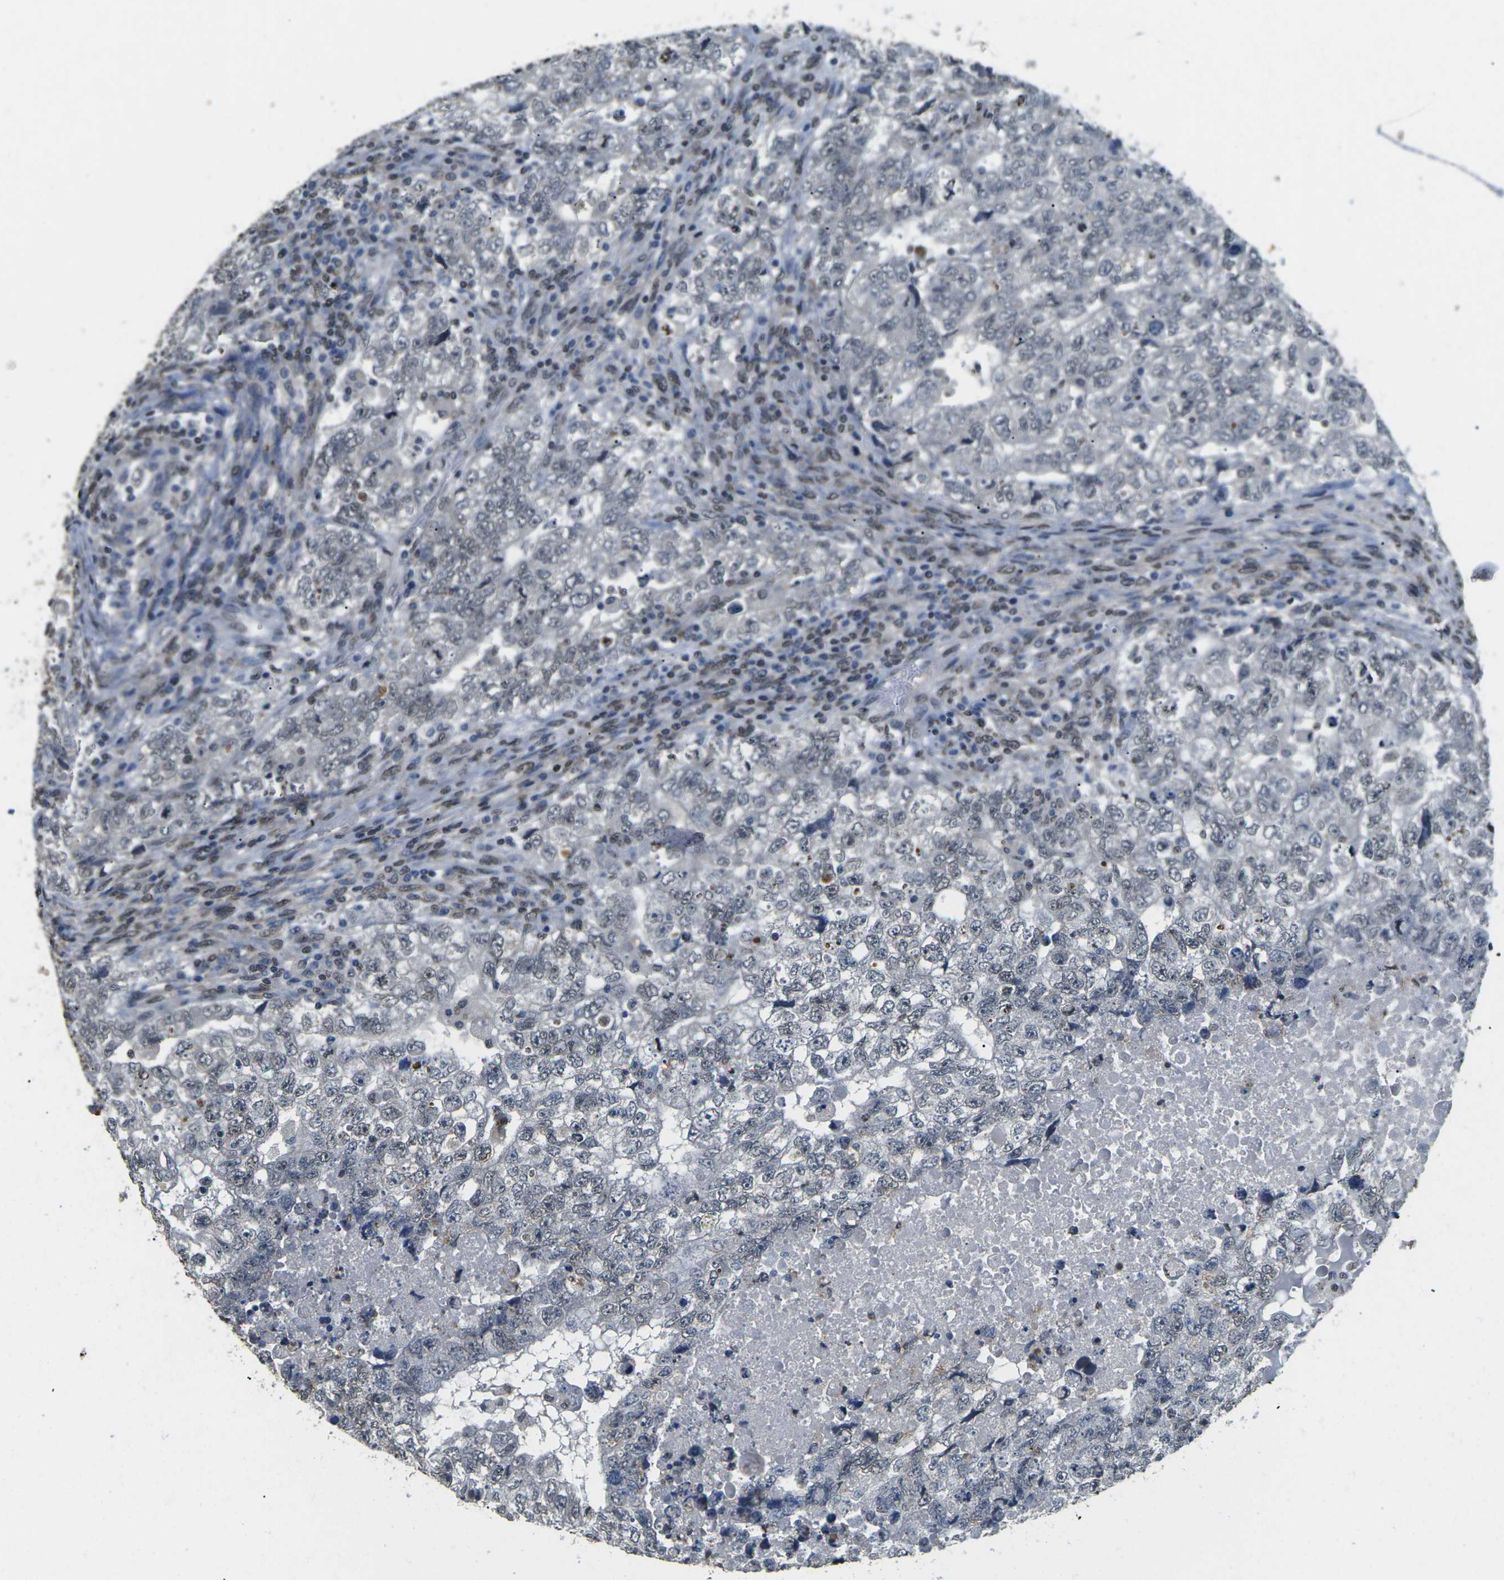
{"staining": {"intensity": "negative", "quantity": "none", "location": "none"}, "tissue": "testis cancer", "cell_type": "Tumor cells", "image_type": "cancer", "snomed": [{"axis": "morphology", "description": "Carcinoma, Embryonal, NOS"}, {"axis": "topography", "description": "Testis"}], "caption": "Tumor cells are negative for brown protein staining in embryonal carcinoma (testis).", "gene": "SCNN1B", "patient": {"sex": "male", "age": 36}}